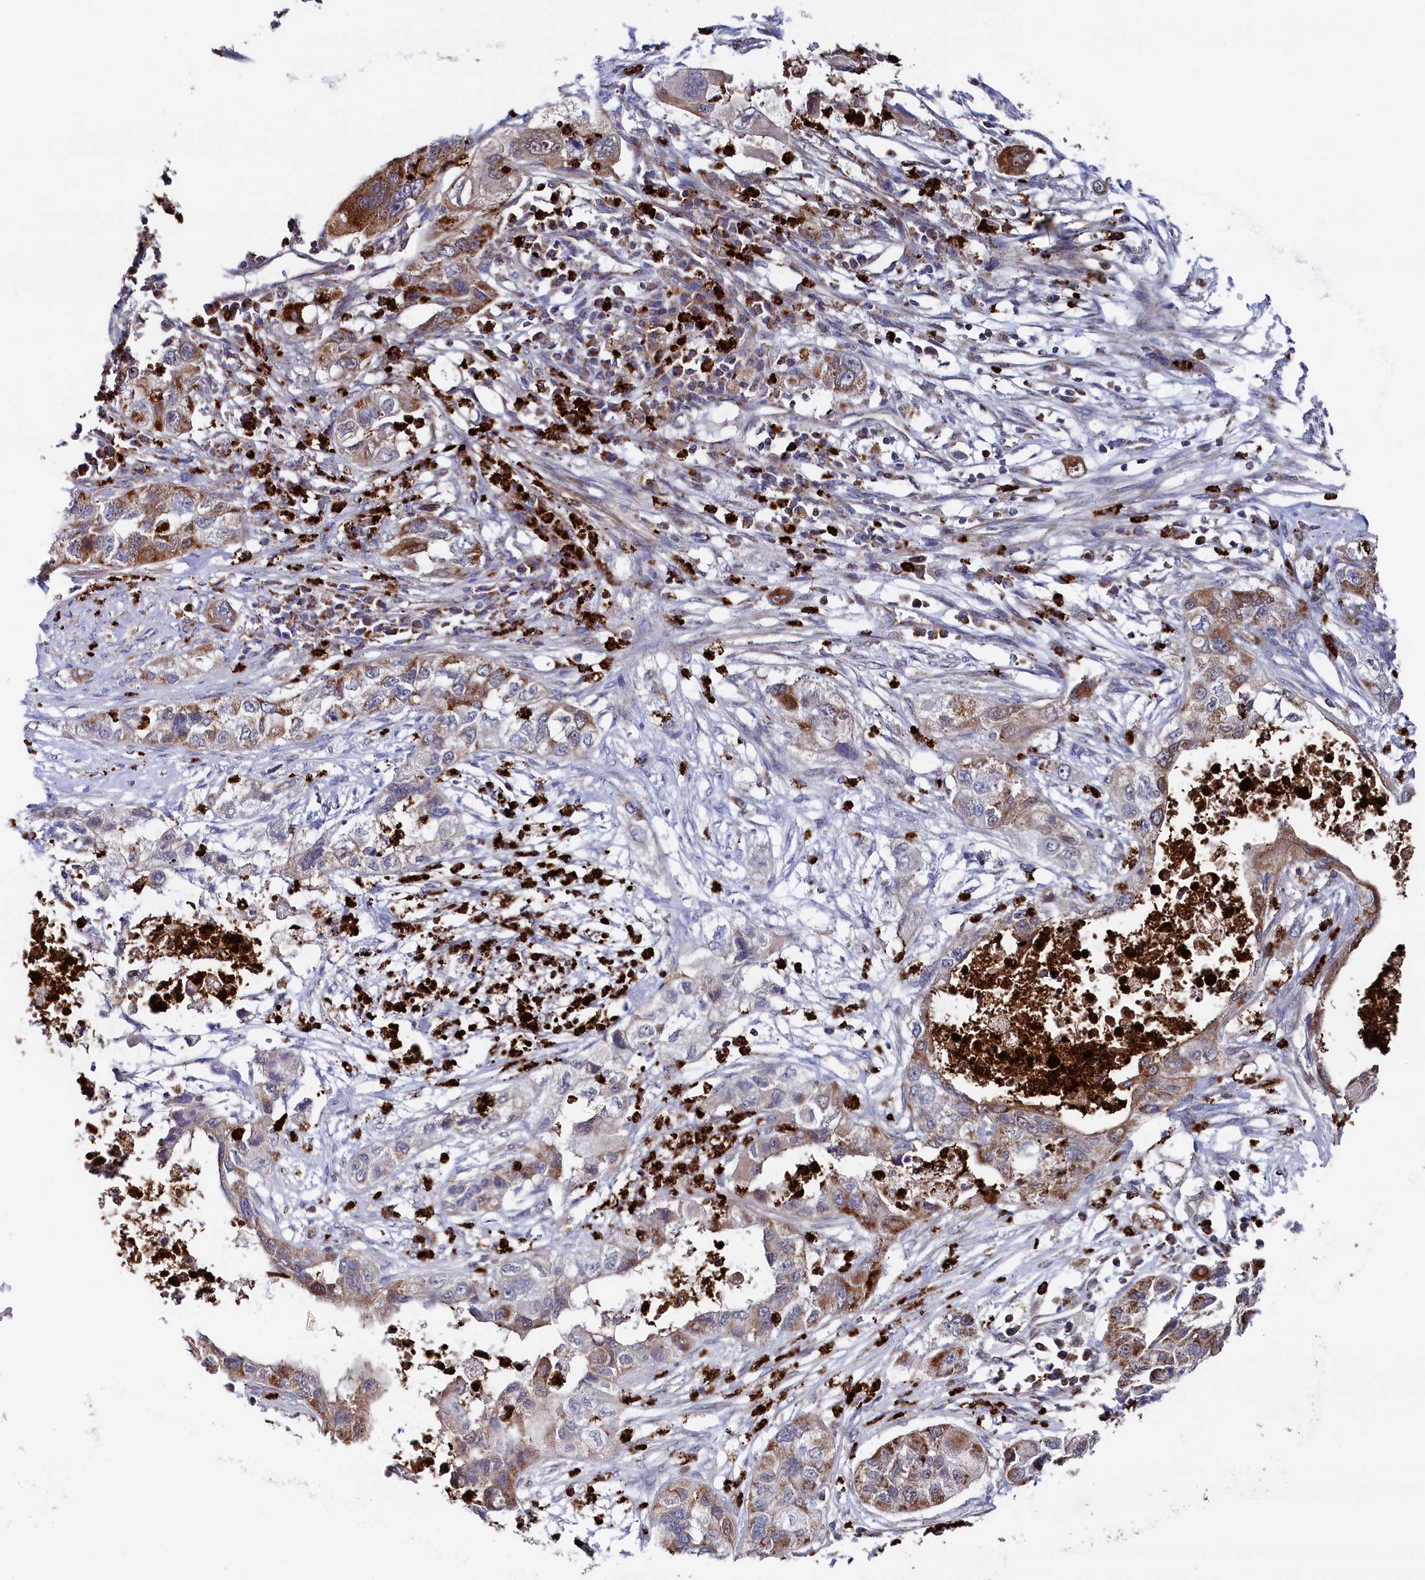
{"staining": {"intensity": "moderate", "quantity": ">75%", "location": "cytoplasmic/membranous"}, "tissue": "pancreatic cancer", "cell_type": "Tumor cells", "image_type": "cancer", "snomed": [{"axis": "morphology", "description": "Adenocarcinoma, NOS"}, {"axis": "topography", "description": "Pancreas"}], "caption": "Immunohistochemistry (IHC) photomicrograph of neoplastic tissue: pancreatic cancer (adenocarcinoma) stained using immunohistochemistry exhibits medium levels of moderate protein expression localized specifically in the cytoplasmic/membranous of tumor cells, appearing as a cytoplasmic/membranous brown color.", "gene": "CHCHD1", "patient": {"sex": "female", "age": 78}}